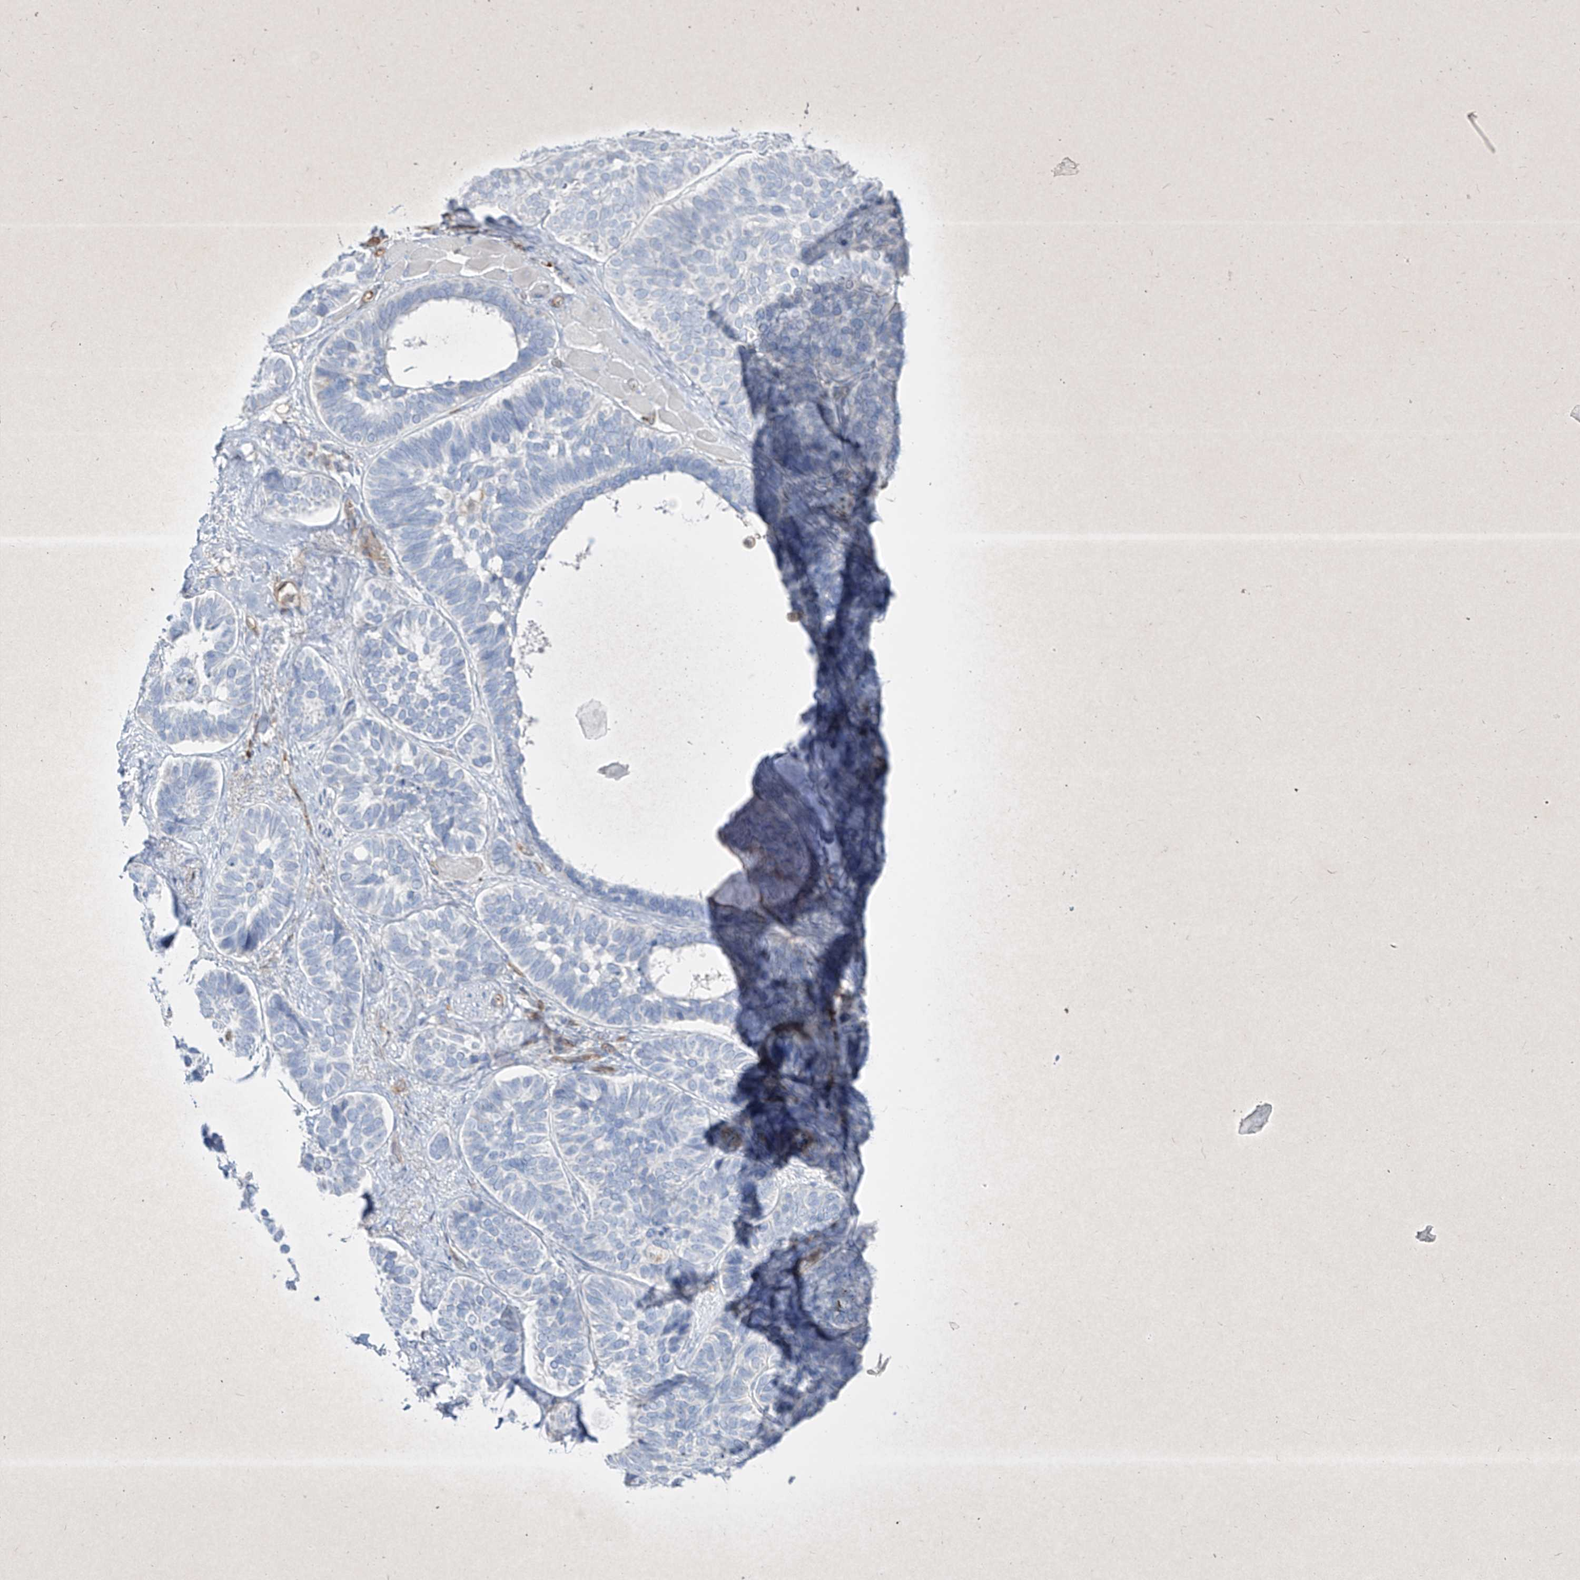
{"staining": {"intensity": "negative", "quantity": "none", "location": "none"}, "tissue": "skin cancer", "cell_type": "Tumor cells", "image_type": "cancer", "snomed": [{"axis": "morphology", "description": "Basal cell carcinoma"}, {"axis": "topography", "description": "Skin"}], "caption": "DAB immunohistochemical staining of skin basal cell carcinoma shows no significant expression in tumor cells.", "gene": "PSMB10", "patient": {"sex": "male", "age": 62}}